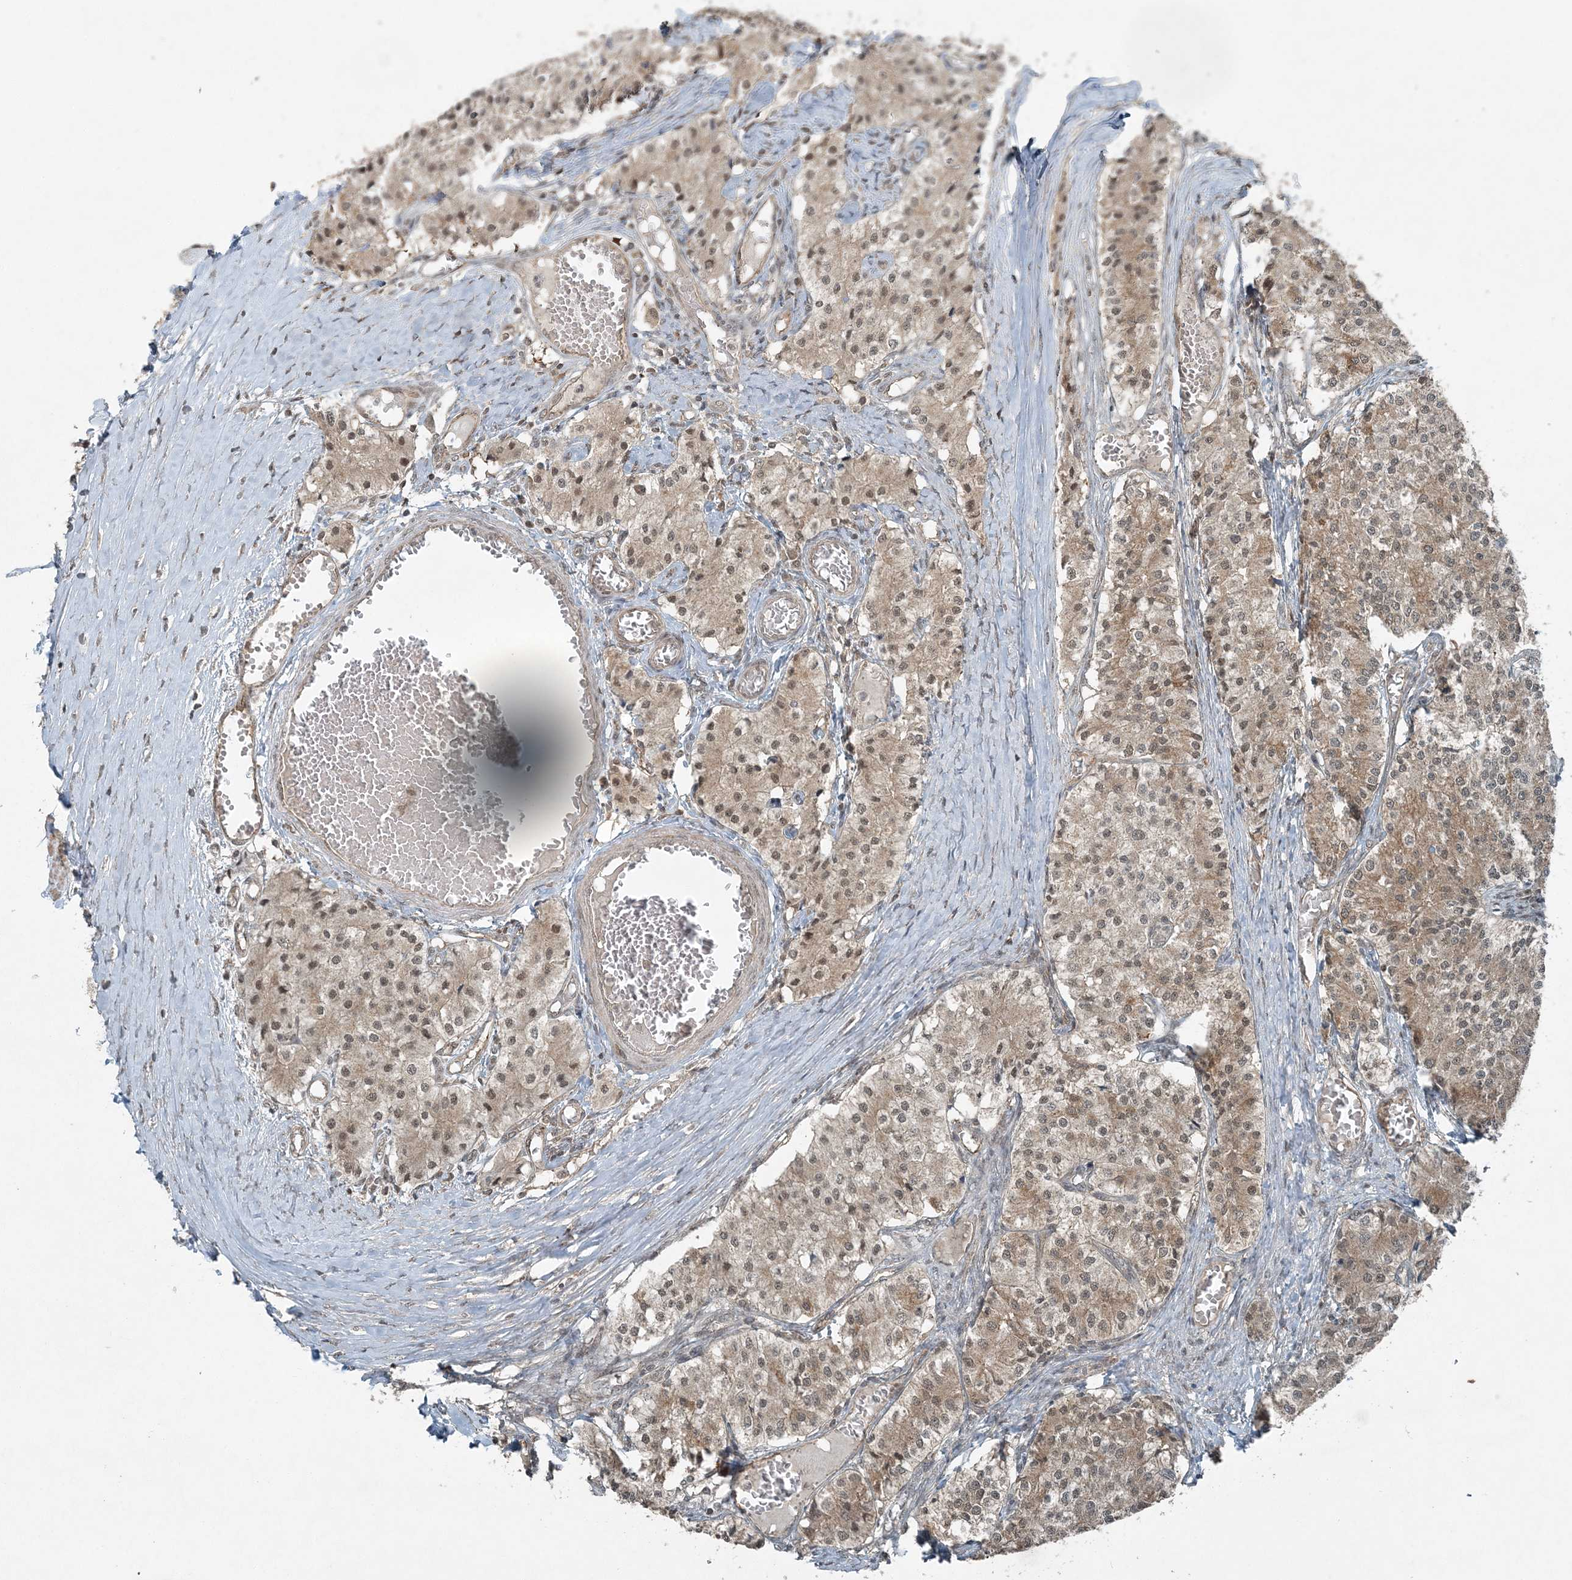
{"staining": {"intensity": "moderate", "quantity": ">75%", "location": "cytoplasmic/membranous,nuclear"}, "tissue": "carcinoid", "cell_type": "Tumor cells", "image_type": "cancer", "snomed": [{"axis": "morphology", "description": "Carcinoid, malignant, NOS"}, {"axis": "topography", "description": "Colon"}], "caption": "Brown immunohistochemical staining in human malignant carcinoid exhibits moderate cytoplasmic/membranous and nuclear staining in about >75% of tumor cells. (brown staining indicates protein expression, while blue staining denotes nuclei).", "gene": "COPS7B", "patient": {"sex": "female", "age": 52}}